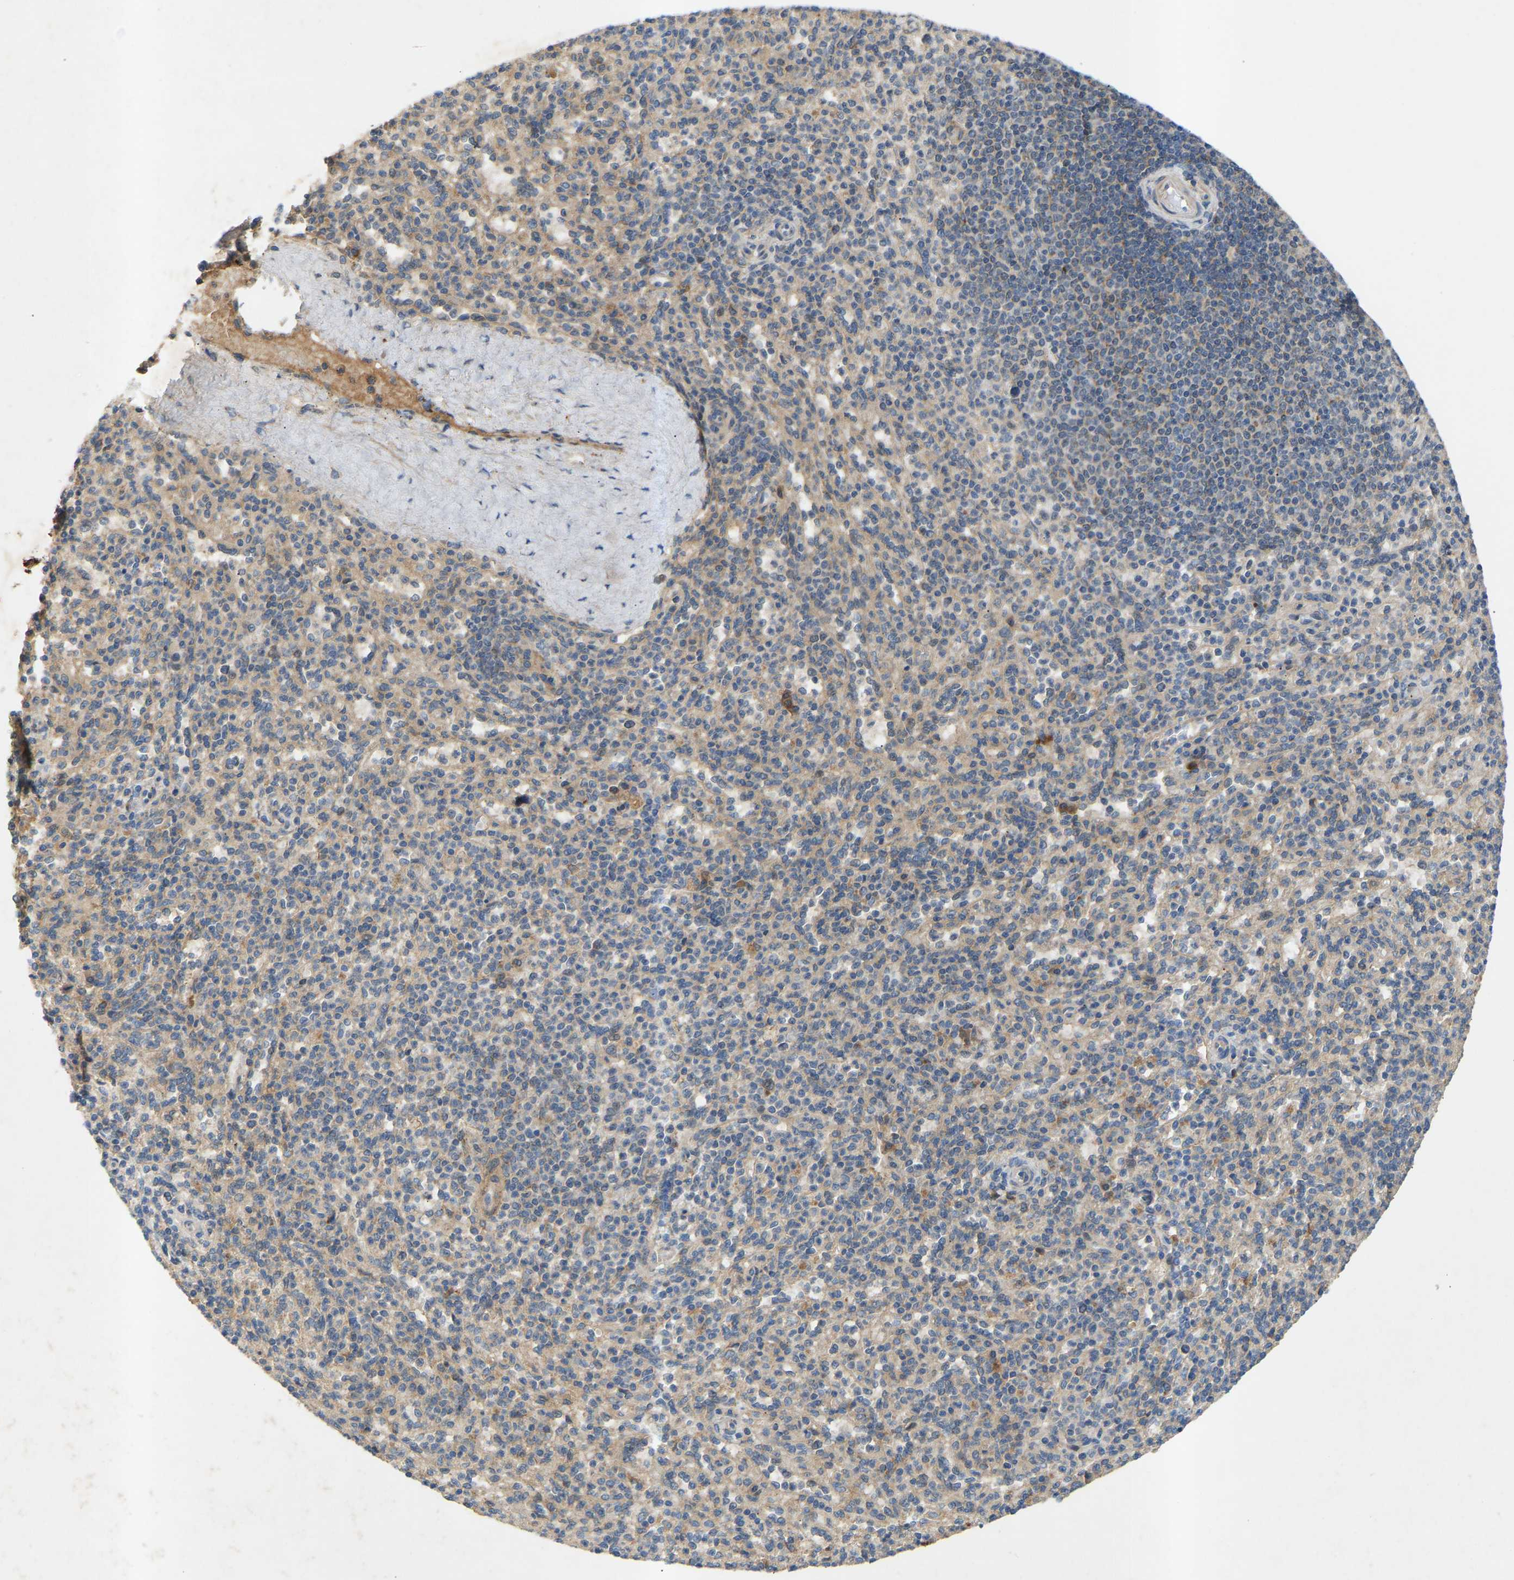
{"staining": {"intensity": "weak", "quantity": "25%-75%", "location": "cytoplasmic/membranous"}, "tissue": "spleen", "cell_type": "Cells in red pulp", "image_type": "normal", "snomed": [{"axis": "morphology", "description": "Normal tissue, NOS"}, {"axis": "topography", "description": "Spleen"}], "caption": "Immunohistochemical staining of benign spleen shows weak cytoplasmic/membranous protein positivity in approximately 25%-75% of cells in red pulp.", "gene": "ATP5MF", "patient": {"sex": "male", "age": 36}}